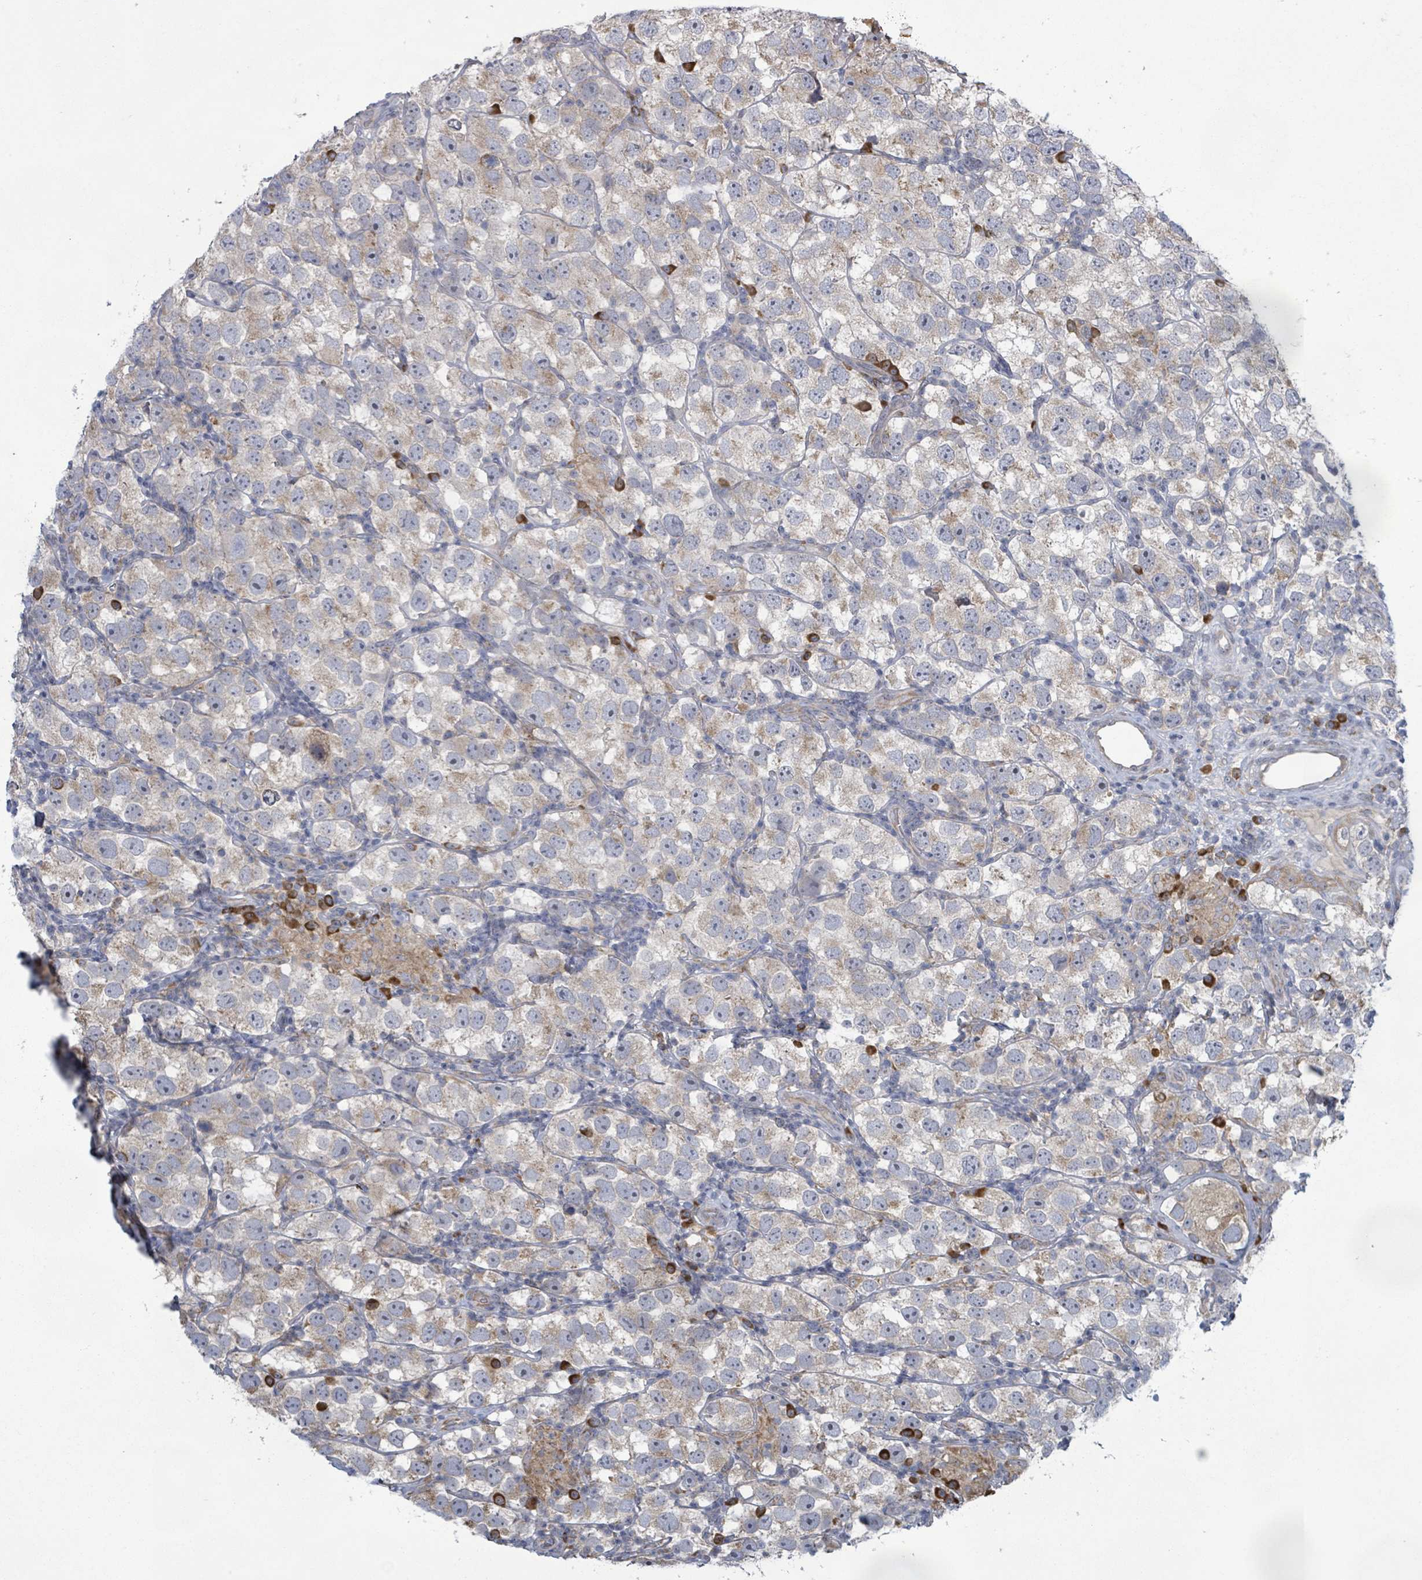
{"staining": {"intensity": "weak", "quantity": "<25%", "location": "cytoplasmic/membranous"}, "tissue": "testis cancer", "cell_type": "Tumor cells", "image_type": "cancer", "snomed": [{"axis": "morphology", "description": "Seminoma, NOS"}, {"axis": "topography", "description": "Testis"}], "caption": "The micrograph demonstrates no staining of tumor cells in testis cancer.", "gene": "ATP13A1", "patient": {"sex": "male", "age": 26}}